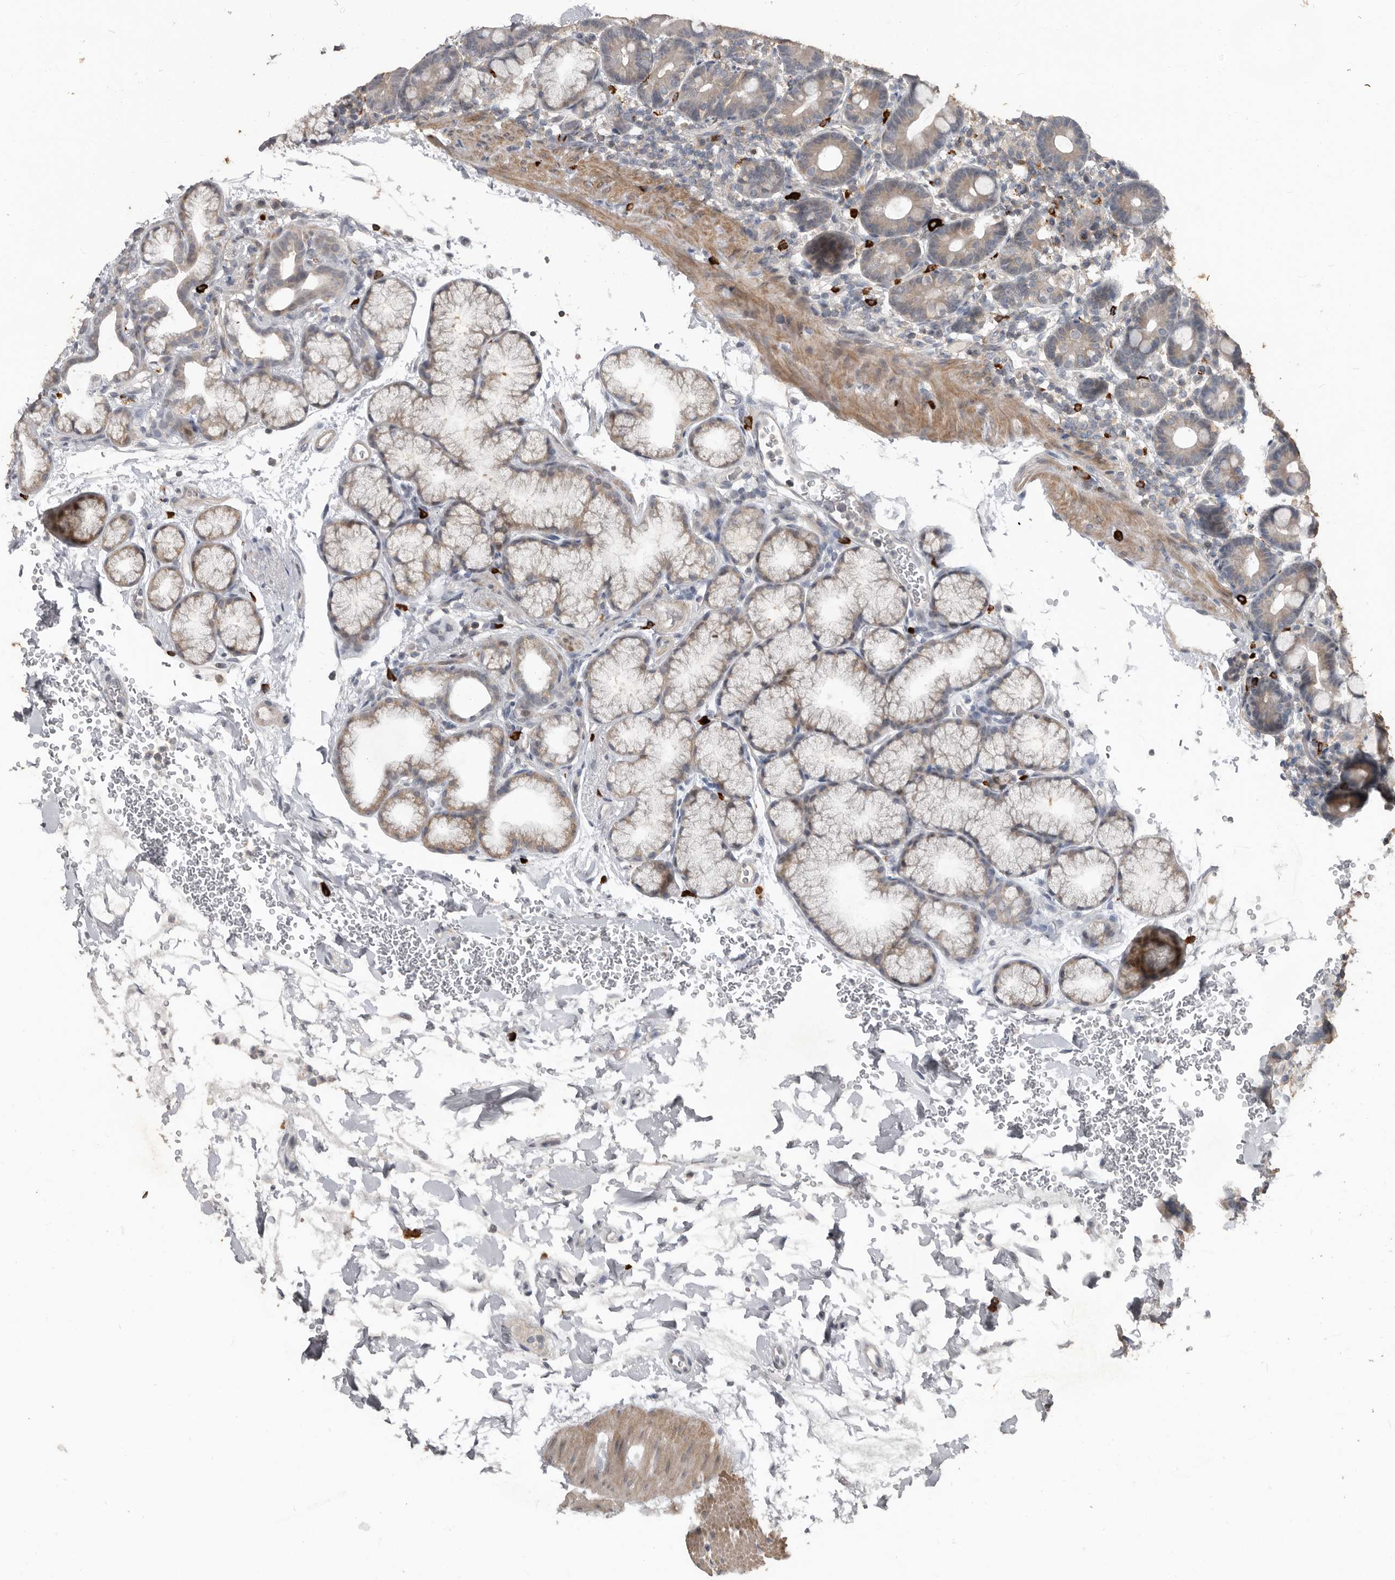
{"staining": {"intensity": "weak", "quantity": "<25%", "location": "cytoplasmic/membranous"}, "tissue": "duodenum", "cell_type": "Glandular cells", "image_type": "normal", "snomed": [{"axis": "morphology", "description": "Normal tissue, NOS"}, {"axis": "topography", "description": "Duodenum"}], "caption": "This is a histopathology image of immunohistochemistry staining of normal duodenum, which shows no expression in glandular cells.", "gene": "BAMBI", "patient": {"sex": "male", "age": 54}}